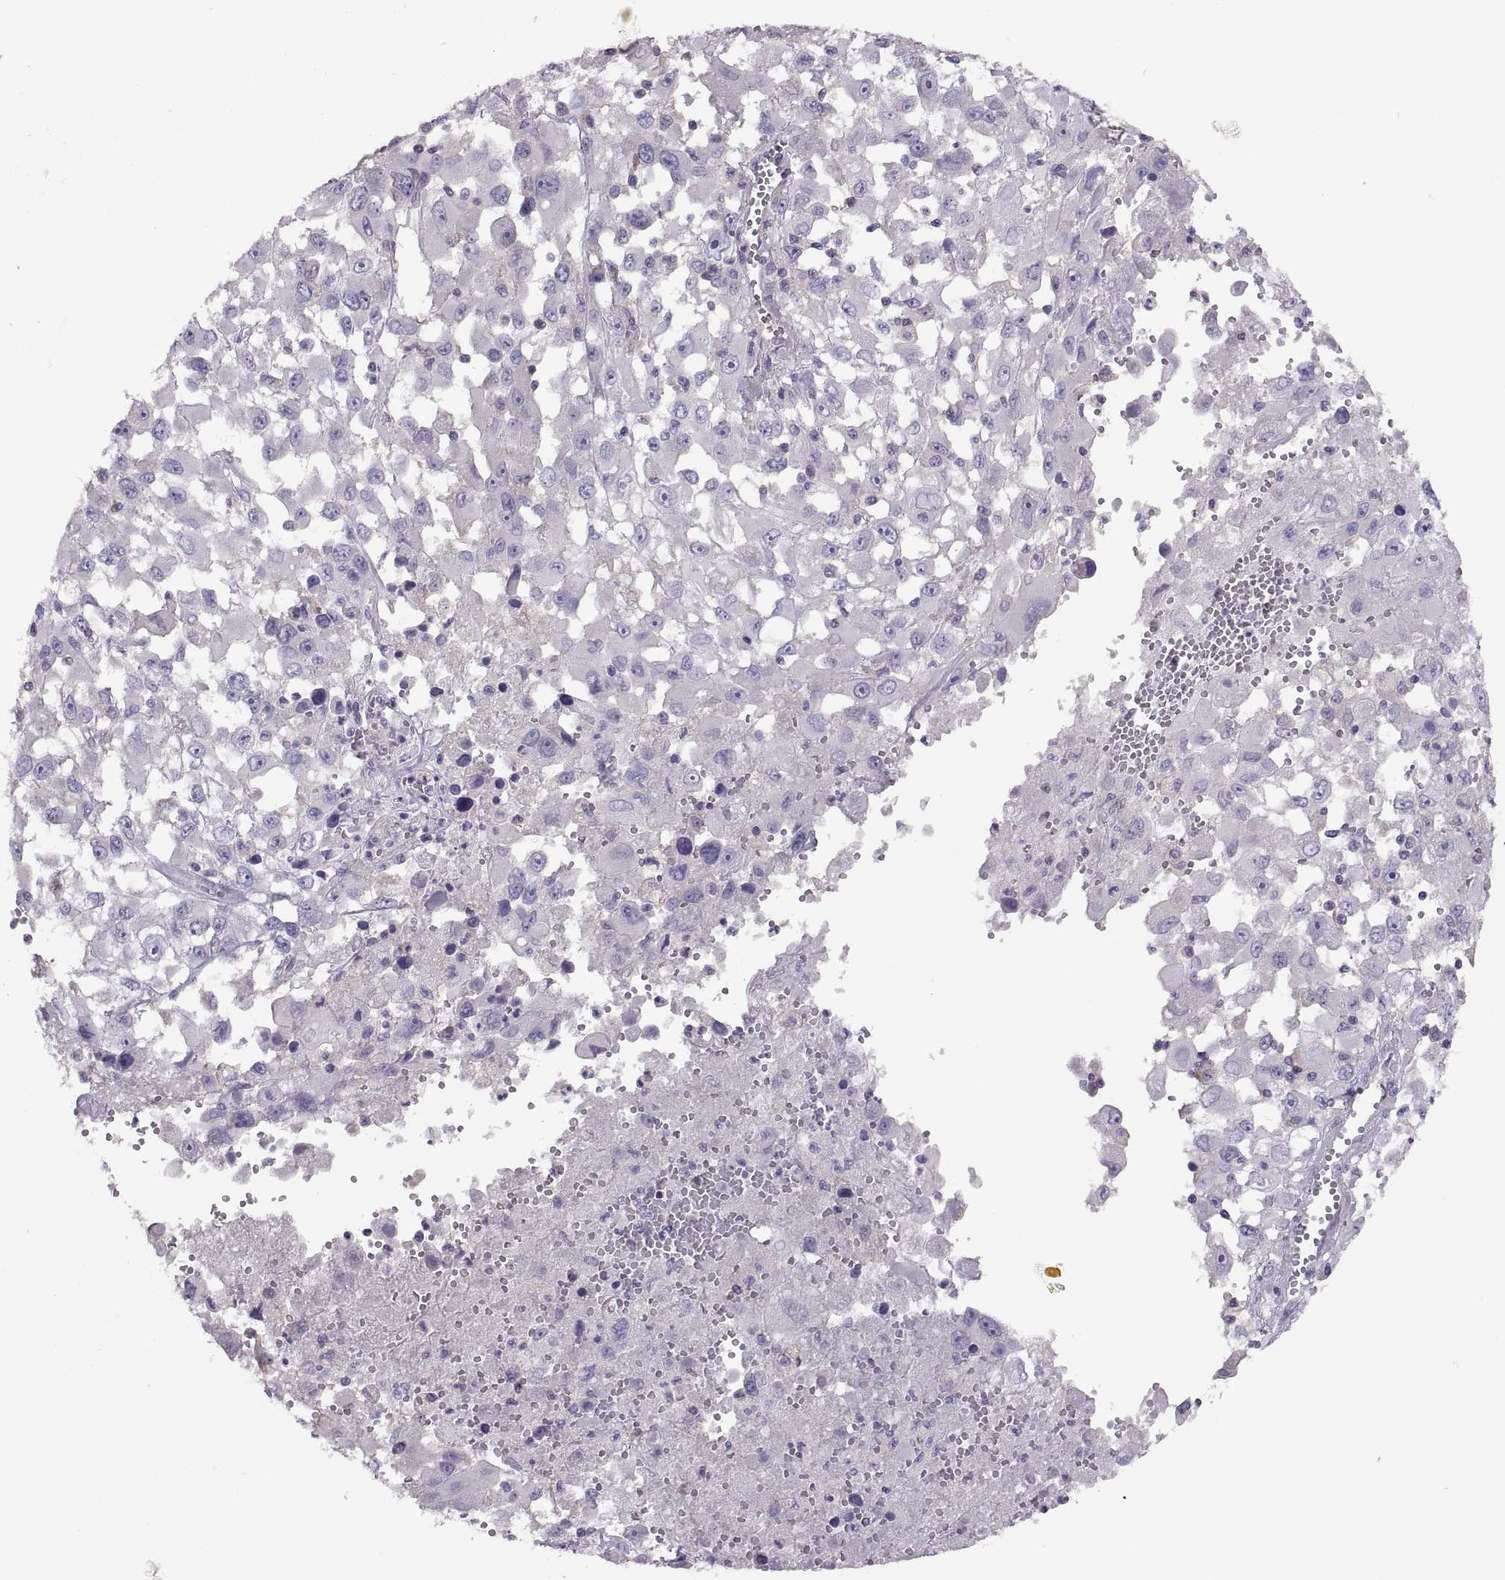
{"staining": {"intensity": "negative", "quantity": "none", "location": "none"}, "tissue": "melanoma", "cell_type": "Tumor cells", "image_type": "cancer", "snomed": [{"axis": "morphology", "description": "Malignant melanoma, Metastatic site"}, {"axis": "topography", "description": "Soft tissue"}], "caption": "Immunohistochemical staining of malignant melanoma (metastatic site) reveals no significant staining in tumor cells.", "gene": "TBX19", "patient": {"sex": "male", "age": 50}}